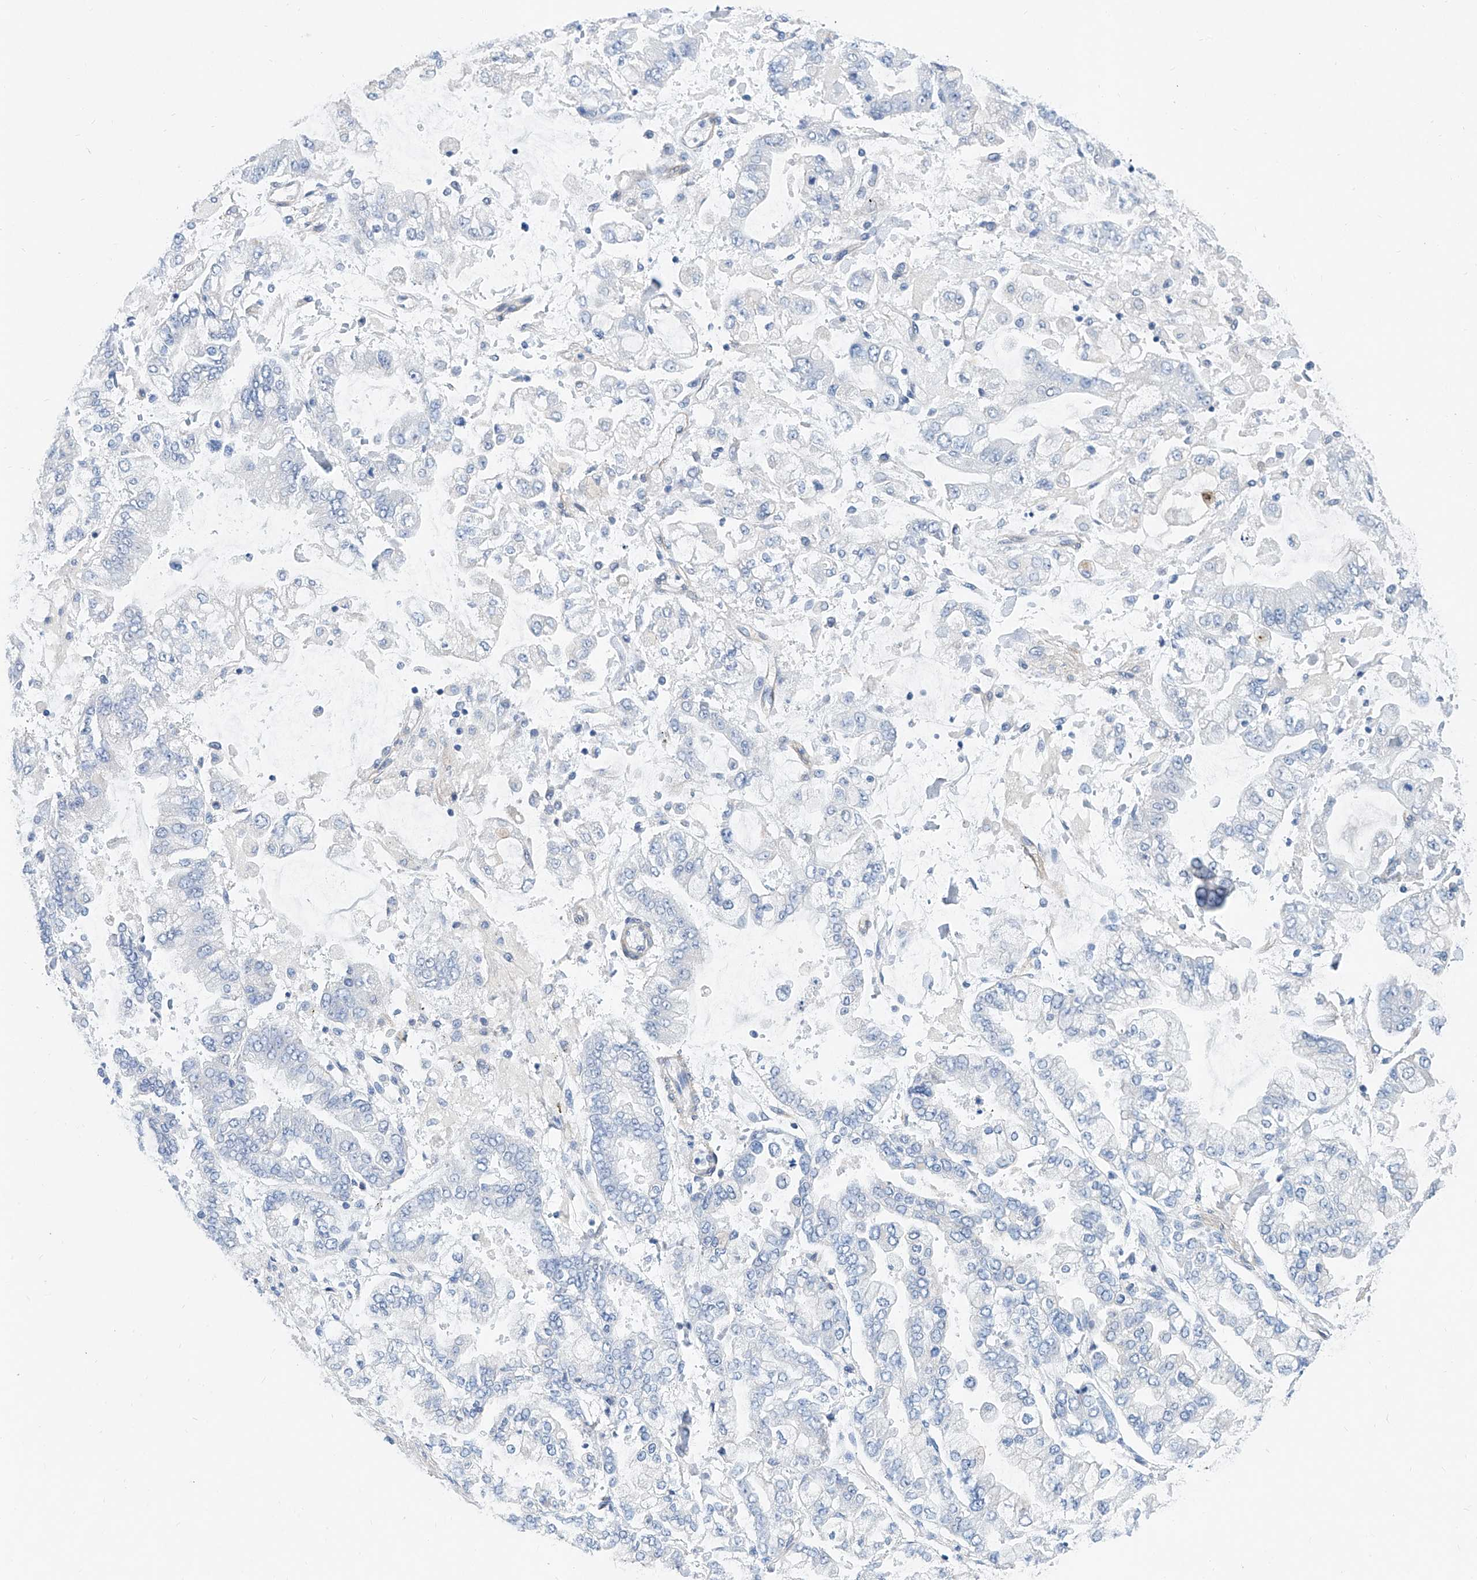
{"staining": {"intensity": "negative", "quantity": "none", "location": "none"}, "tissue": "stomach cancer", "cell_type": "Tumor cells", "image_type": "cancer", "snomed": [{"axis": "morphology", "description": "Normal tissue, NOS"}, {"axis": "morphology", "description": "Adenocarcinoma, NOS"}, {"axis": "topography", "description": "Stomach, upper"}, {"axis": "topography", "description": "Stomach"}], "caption": "This is an immunohistochemistry (IHC) photomicrograph of stomach cancer (adenocarcinoma). There is no expression in tumor cells.", "gene": "BPTF", "patient": {"sex": "male", "age": 76}}